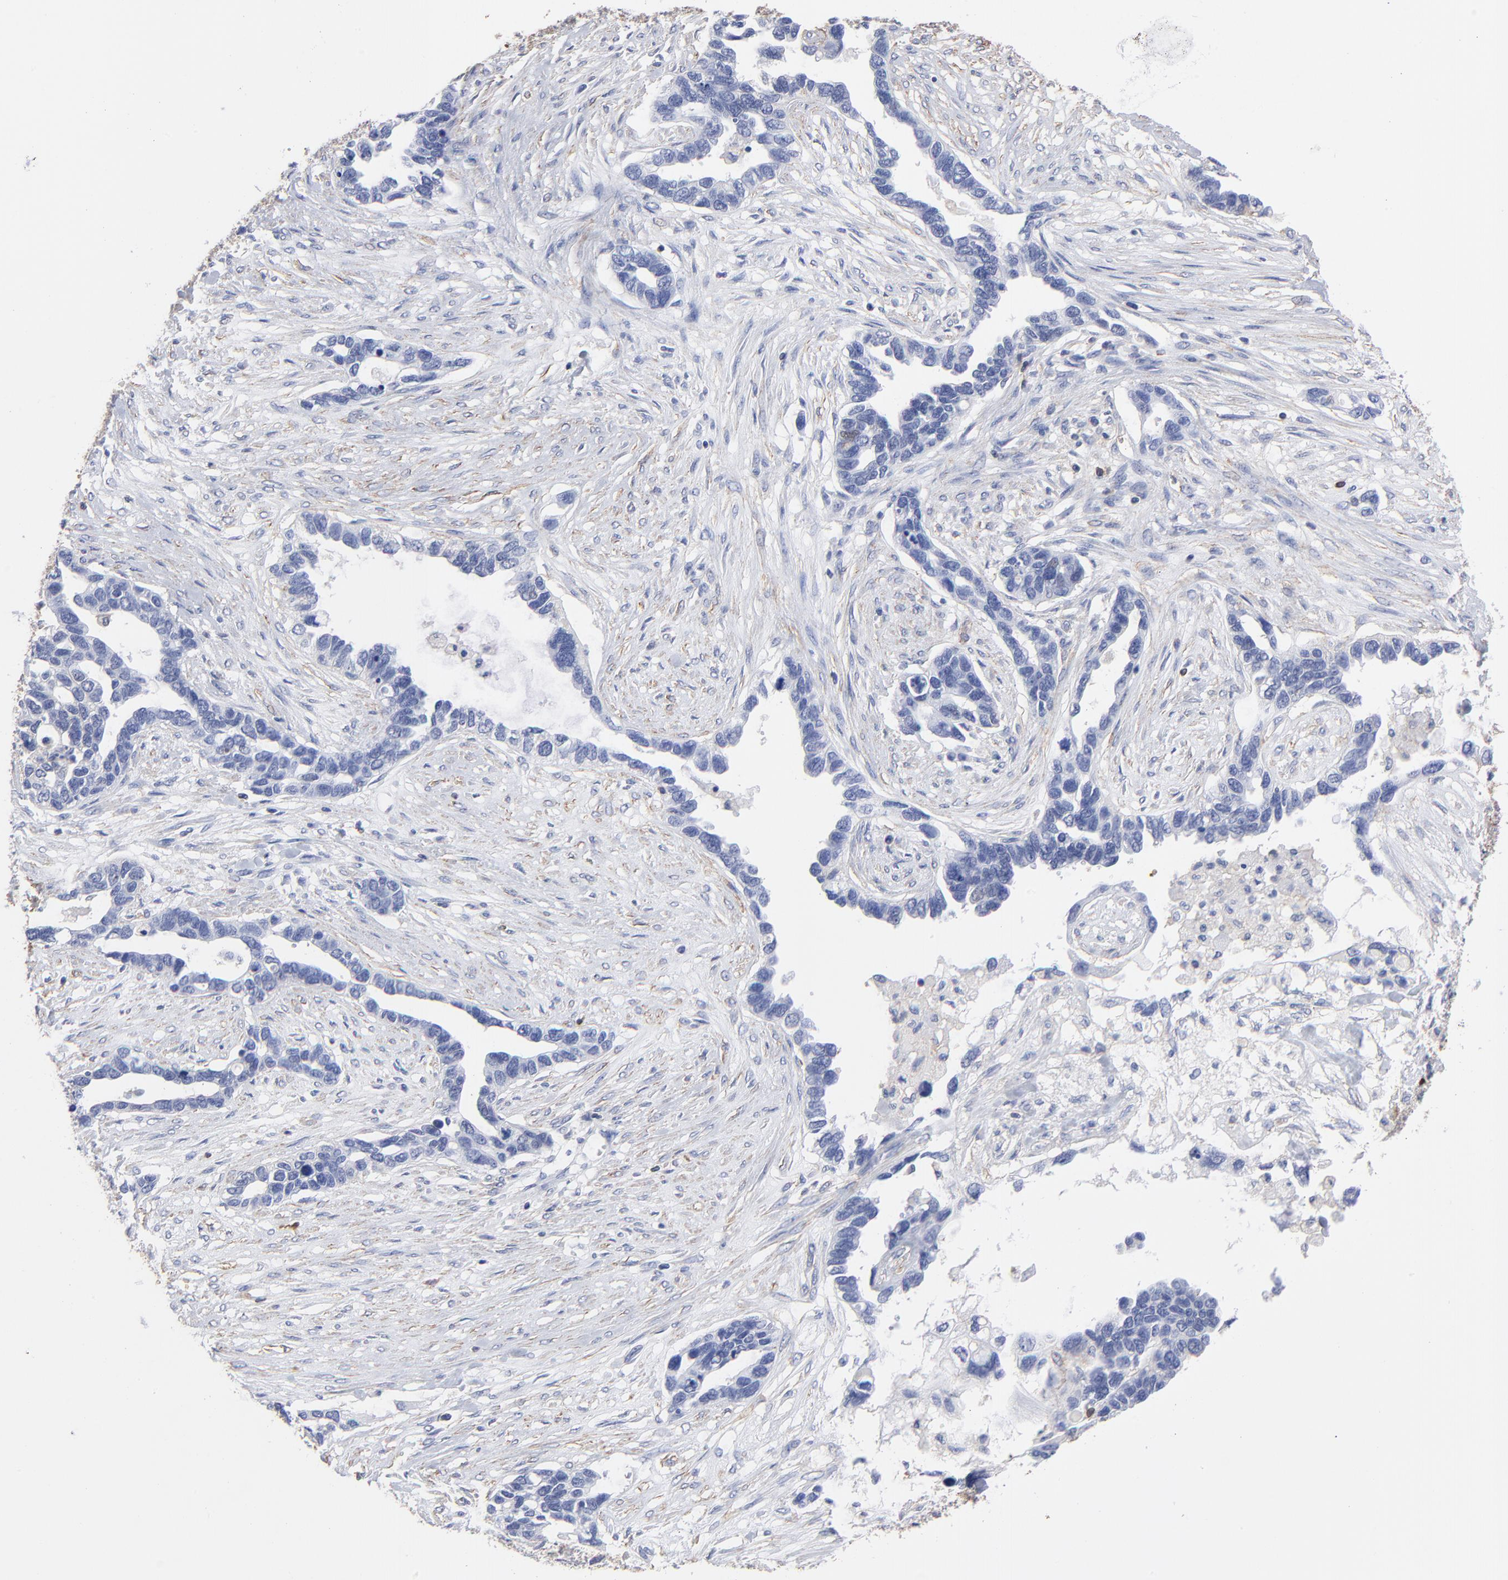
{"staining": {"intensity": "negative", "quantity": "none", "location": "none"}, "tissue": "ovarian cancer", "cell_type": "Tumor cells", "image_type": "cancer", "snomed": [{"axis": "morphology", "description": "Cystadenocarcinoma, serous, NOS"}, {"axis": "topography", "description": "Ovary"}], "caption": "A histopathology image of human ovarian cancer (serous cystadenocarcinoma) is negative for staining in tumor cells. Brightfield microscopy of immunohistochemistry (IHC) stained with DAB (3,3'-diaminobenzidine) (brown) and hematoxylin (blue), captured at high magnification.", "gene": "ASL", "patient": {"sex": "female", "age": 54}}